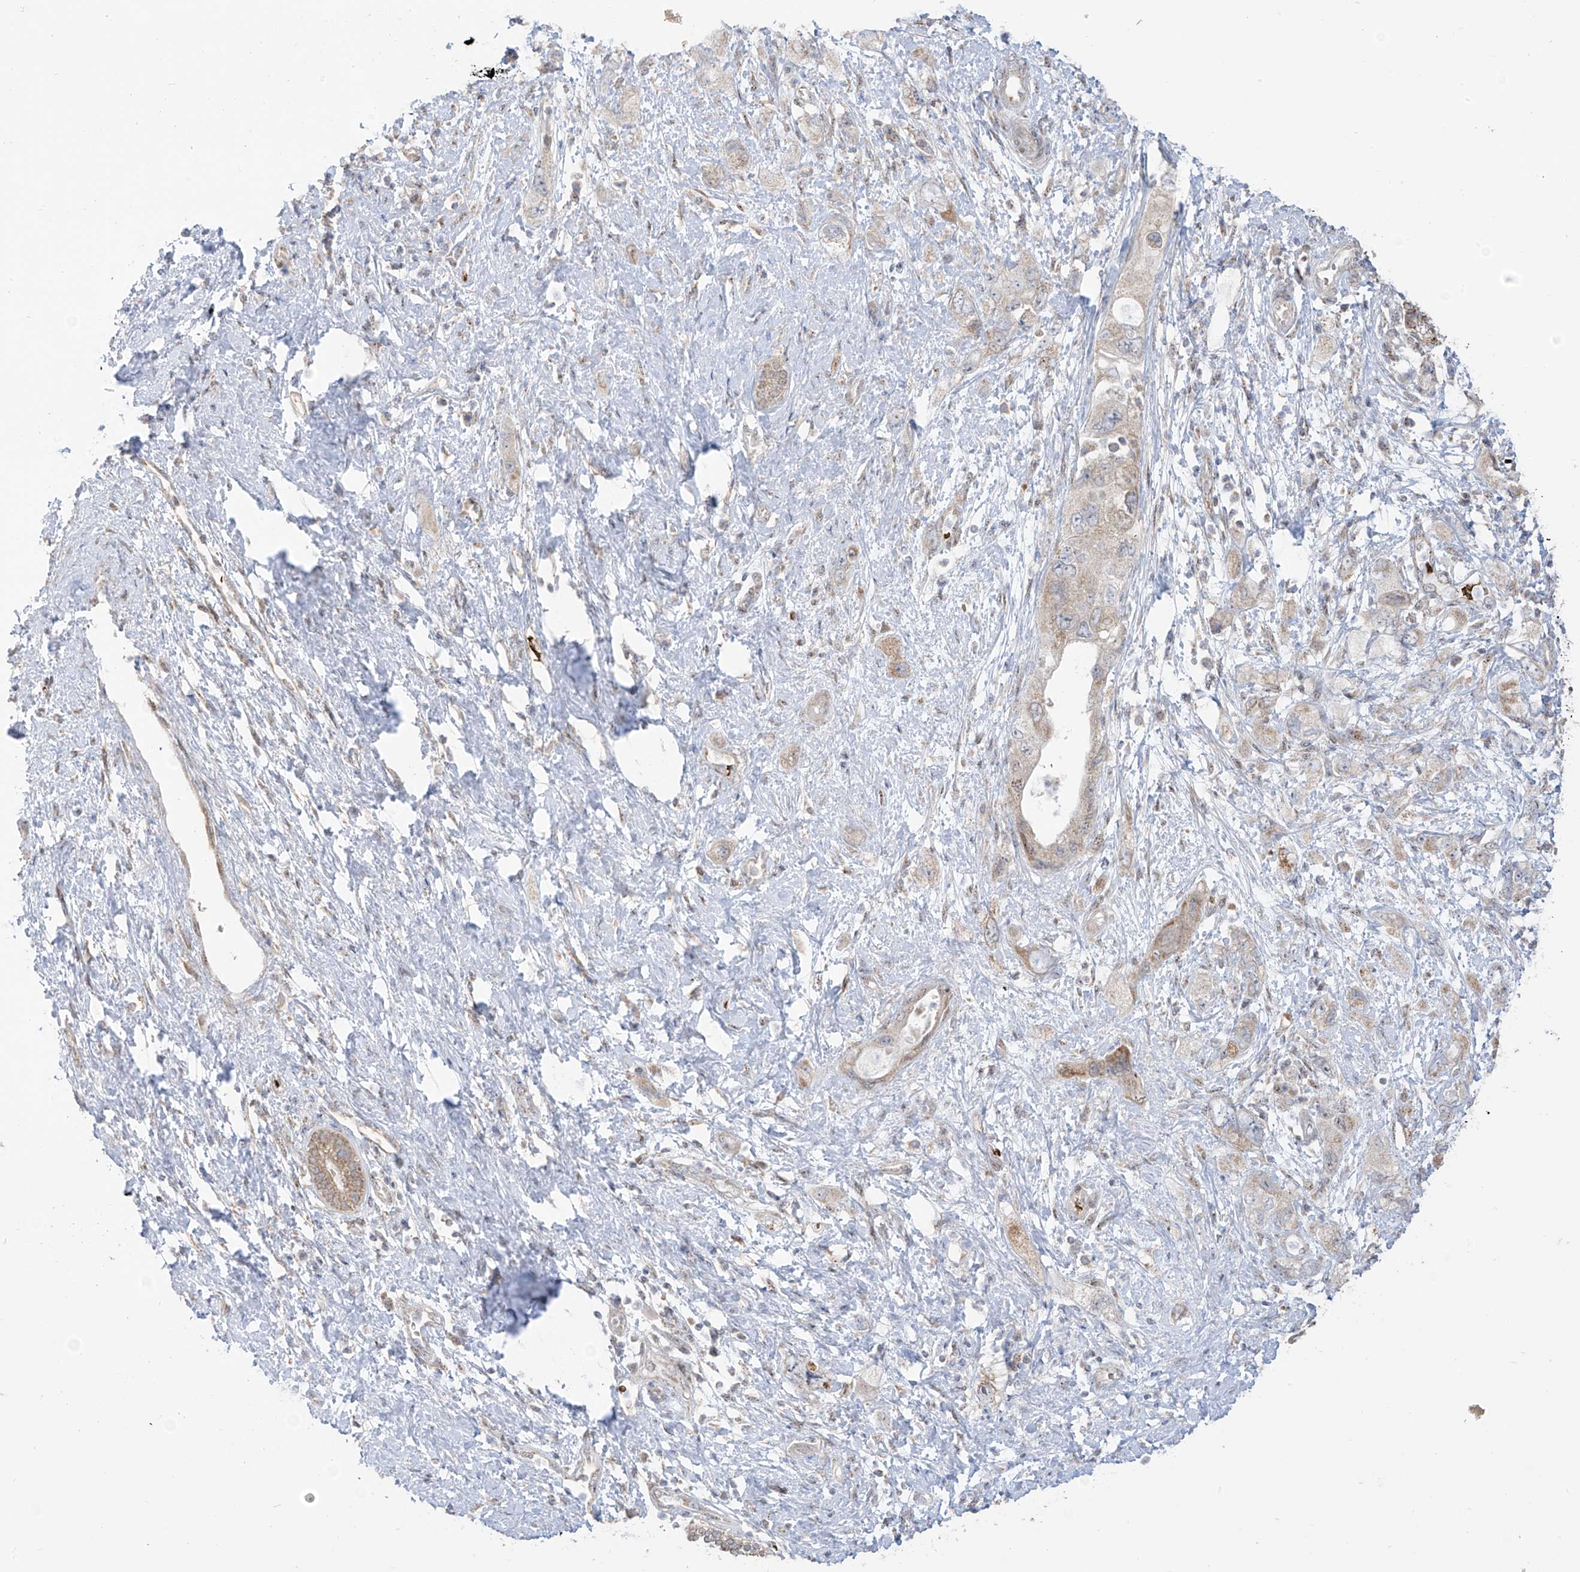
{"staining": {"intensity": "weak", "quantity": "25%-75%", "location": "cytoplasmic/membranous"}, "tissue": "pancreatic cancer", "cell_type": "Tumor cells", "image_type": "cancer", "snomed": [{"axis": "morphology", "description": "Adenocarcinoma, NOS"}, {"axis": "topography", "description": "Pancreas"}], "caption": "This histopathology image demonstrates immunohistochemistry (IHC) staining of human pancreatic adenocarcinoma, with low weak cytoplasmic/membranous staining in about 25%-75% of tumor cells.", "gene": "ARHGEF40", "patient": {"sex": "female", "age": 73}}